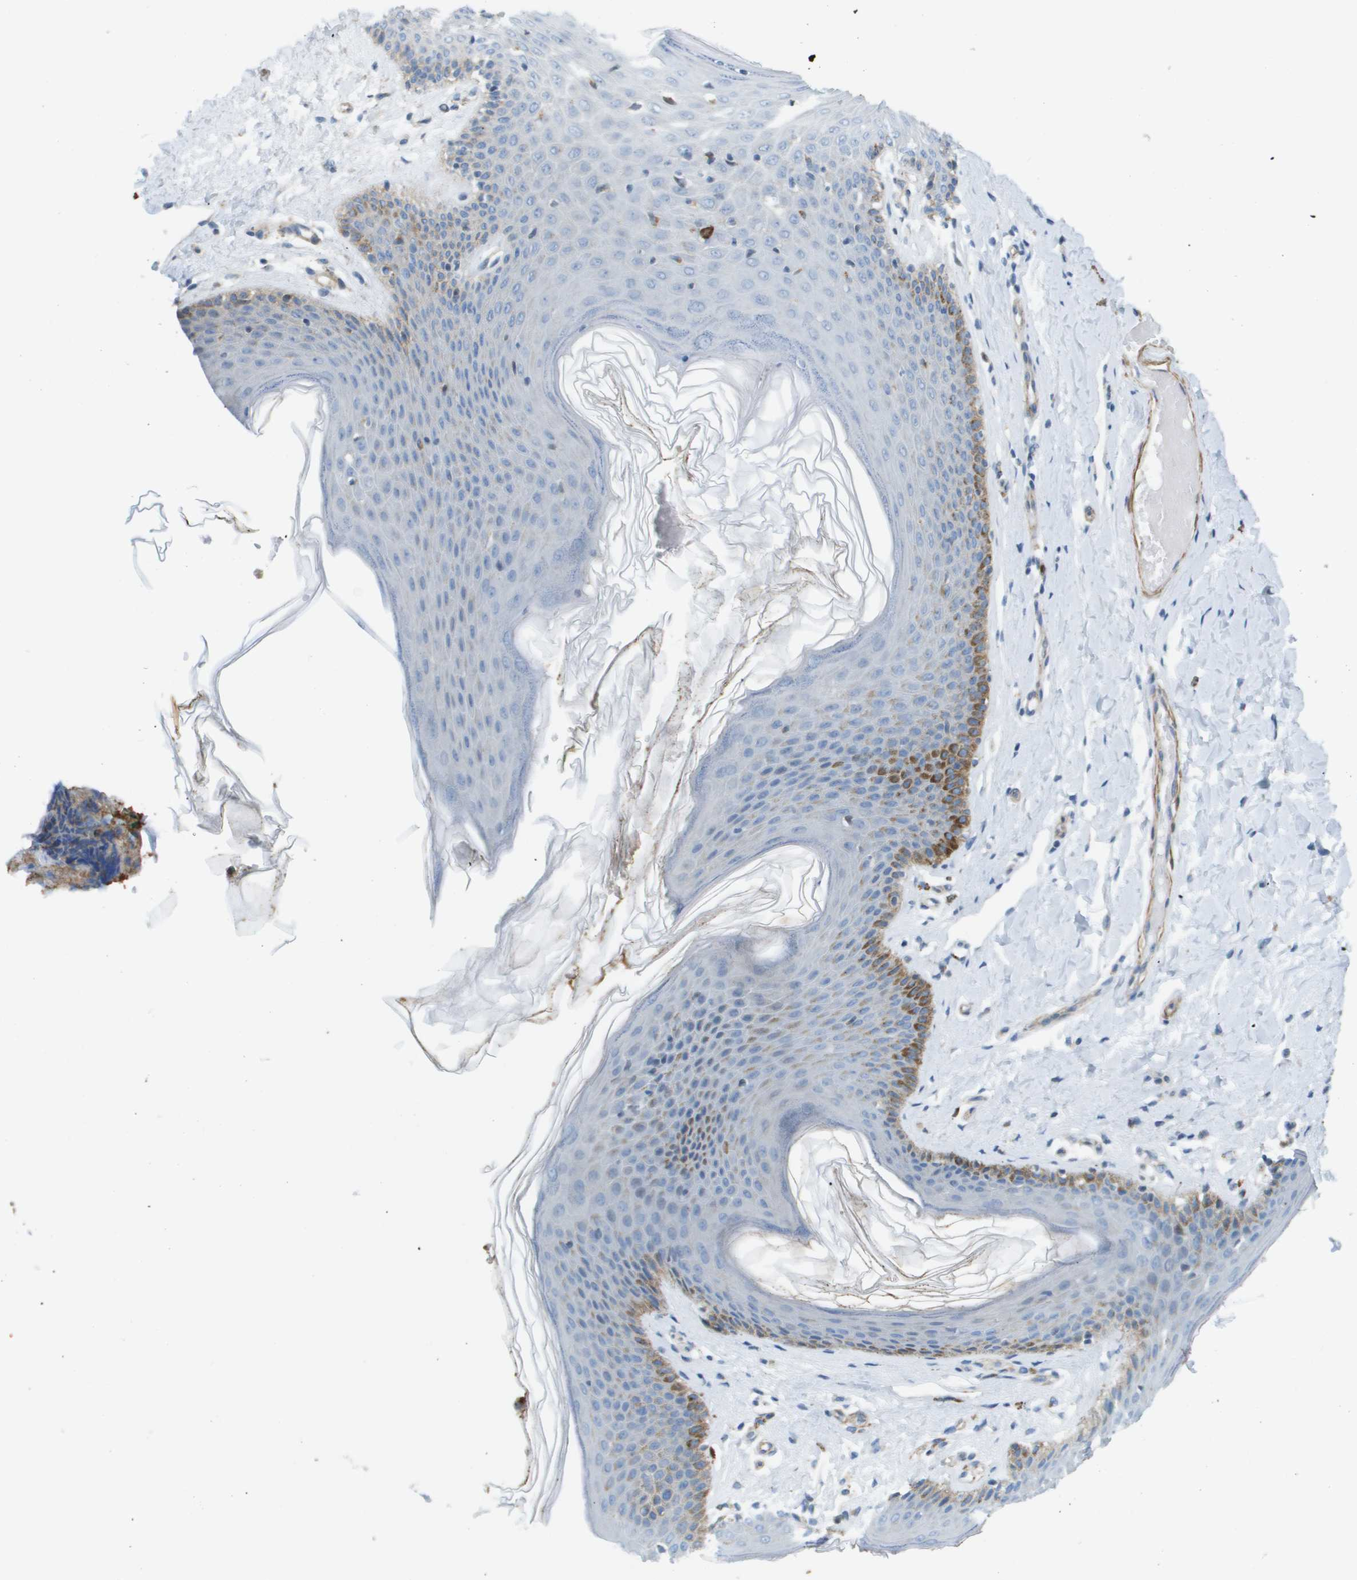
{"staining": {"intensity": "moderate", "quantity": "<25%", "location": "cytoplasmic/membranous"}, "tissue": "skin", "cell_type": "Epidermal cells", "image_type": "normal", "snomed": [{"axis": "morphology", "description": "Normal tissue, NOS"}, {"axis": "topography", "description": "Vulva"}], "caption": "Immunohistochemical staining of normal skin demonstrates <25% levels of moderate cytoplasmic/membranous protein expression in approximately <25% of epidermal cells. (brown staining indicates protein expression, while blue staining denotes nuclei).", "gene": "MYH11", "patient": {"sex": "female", "age": 66}}